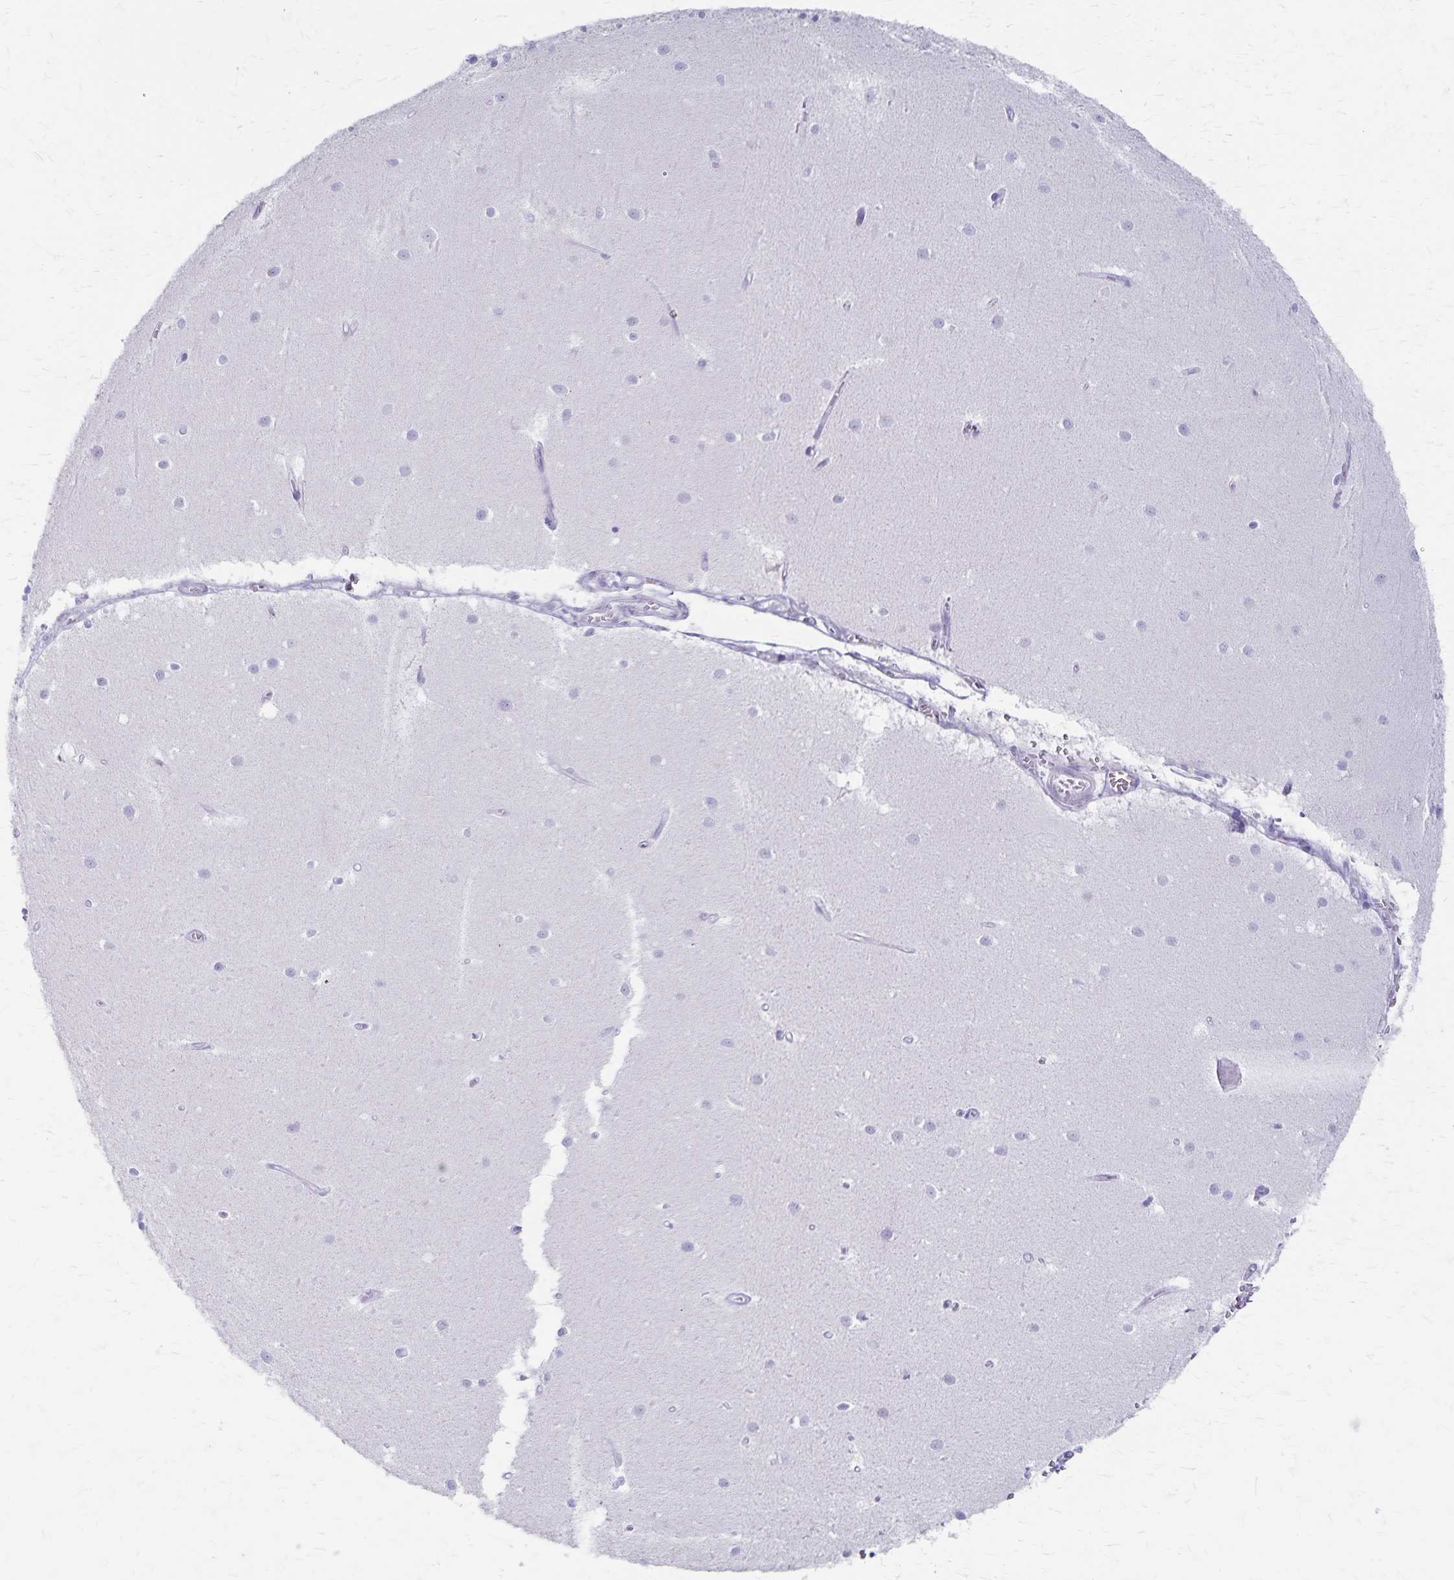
{"staining": {"intensity": "negative", "quantity": "none", "location": "none"}, "tissue": "cerebellum", "cell_type": "Cells in granular layer", "image_type": "normal", "snomed": [{"axis": "morphology", "description": "Normal tissue, NOS"}, {"axis": "topography", "description": "Cerebellum"}], "caption": "Image shows no protein positivity in cells in granular layer of normal cerebellum.", "gene": "GPBAR1", "patient": {"sex": "male", "age": 54}}